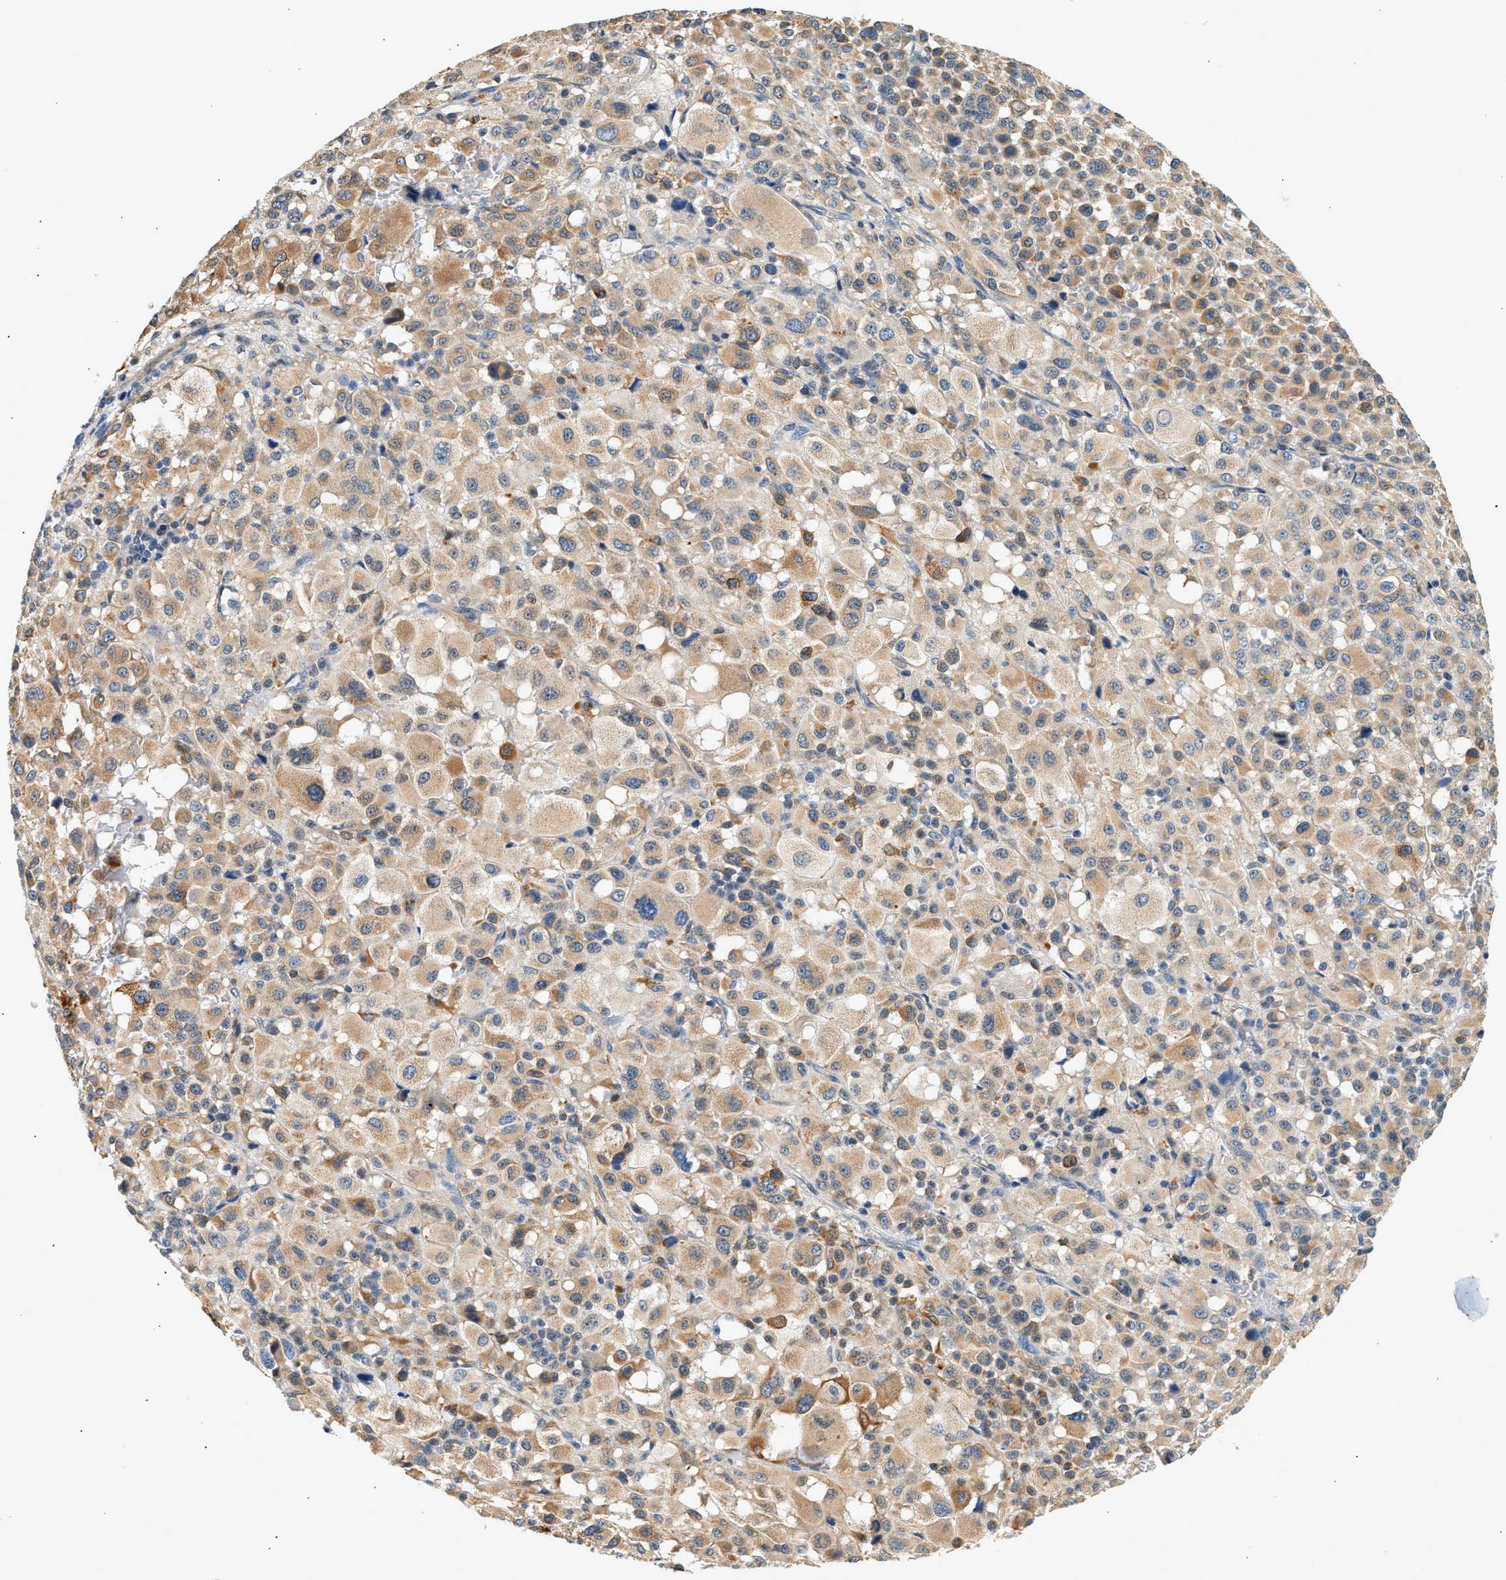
{"staining": {"intensity": "weak", "quantity": ">75%", "location": "cytoplasmic/membranous"}, "tissue": "melanoma", "cell_type": "Tumor cells", "image_type": "cancer", "snomed": [{"axis": "morphology", "description": "Malignant melanoma, Metastatic site"}, {"axis": "topography", "description": "Skin"}], "caption": "About >75% of tumor cells in malignant melanoma (metastatic site) show weak cytoplasmic/membranous protein positivity as visualized by brown immunohistochemical staining.", "gene": "WDR31", "patient": {"sex": "female", "age": 74}}